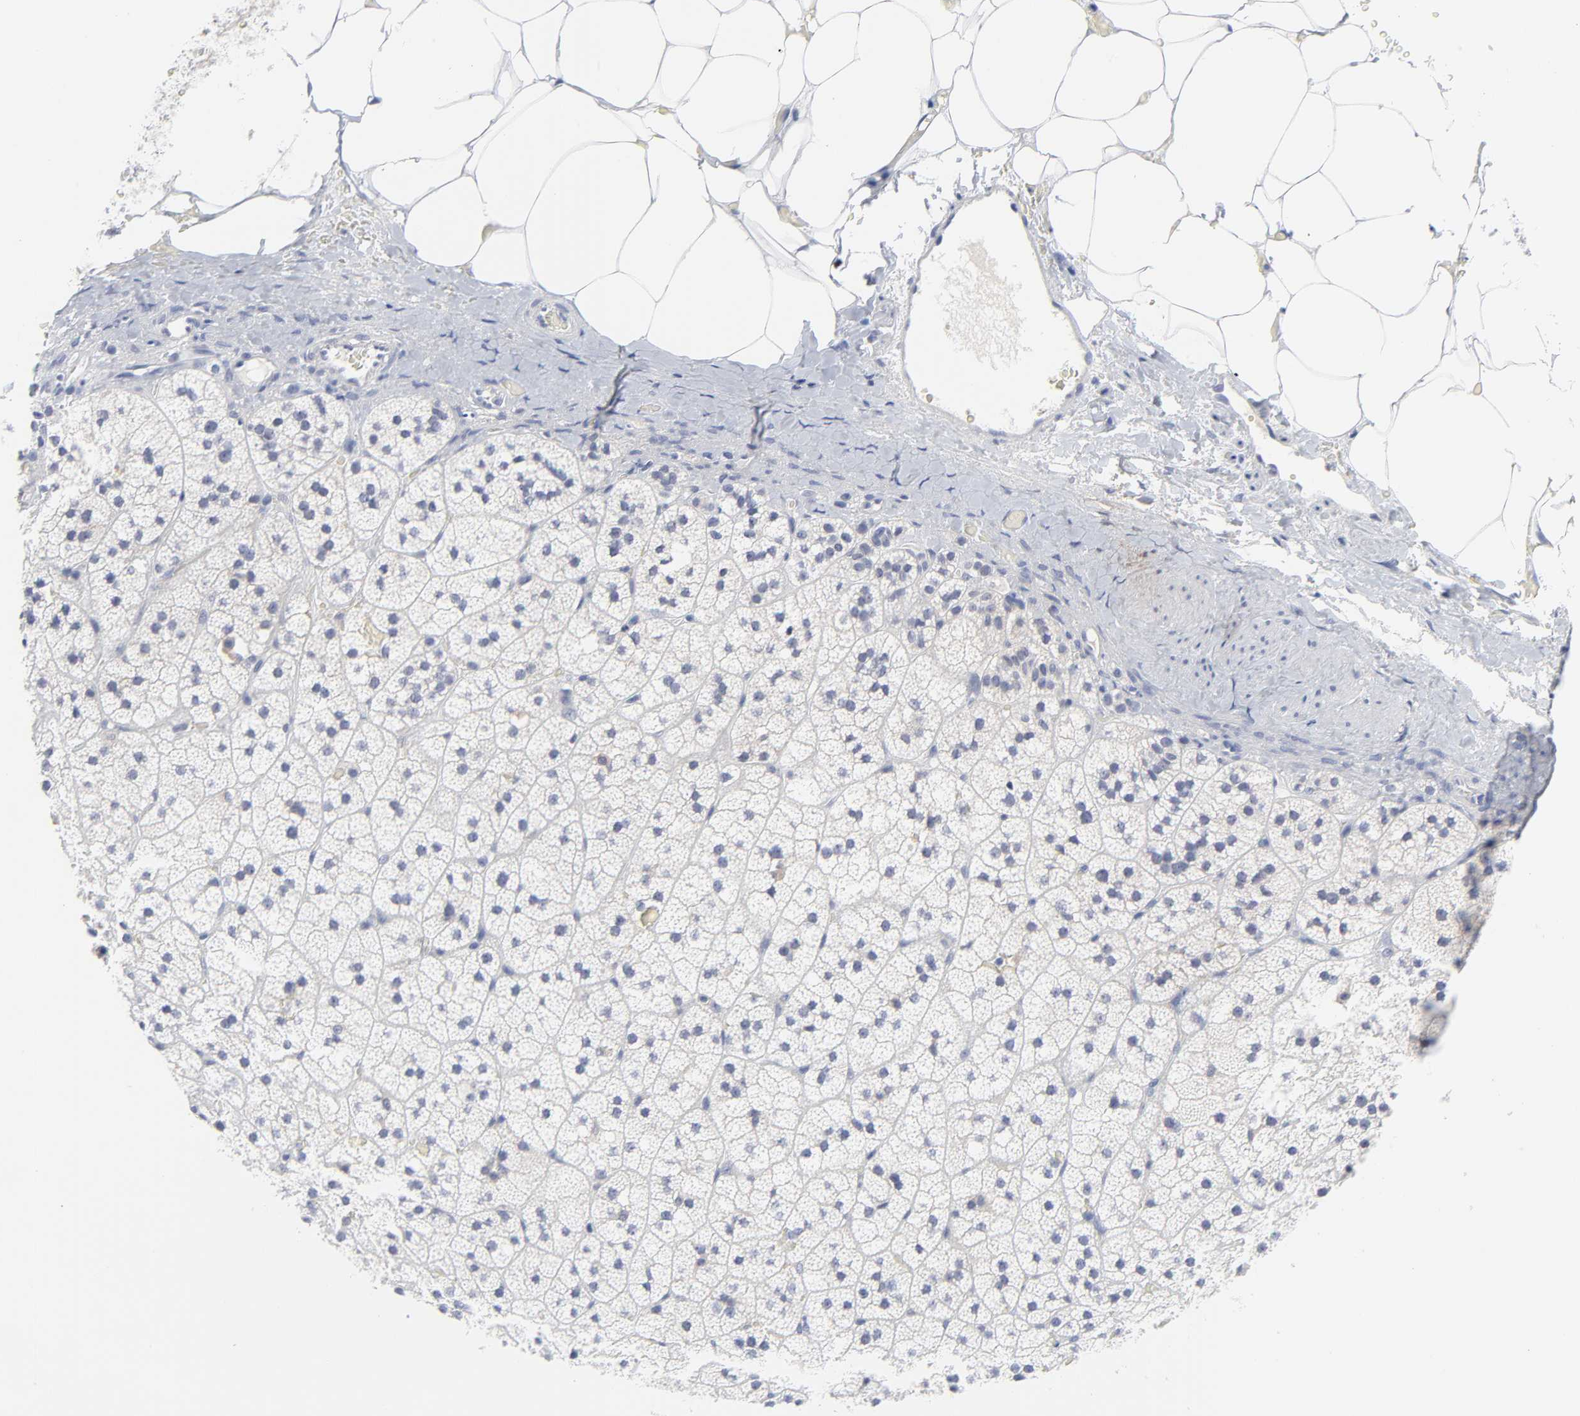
{"staining": {"intensity": "negative", "quantity": "none", "location": "none"}, "tissue": "adrenal gland", "cell_type": "Glandular cells", "image_type": "normal", "snomed": [{"axis": "morphology", "description": "Normal tissue, NOS"}, {"axis": "topography", "description": "Adrenal gland"}], "caption": "High magnification brightfield microscopy of normal adrenal gland stained with DAB (3,3'-diaminobenzidine) (brown) and counterstained with hematoxylin (blue): glandular cells show no significant expression. The staining was performed using DAB (3,3'-diaminobenzidine) to visualize the protein expression in brown, while the nuclei were stained in blue with hematoxylin (Magnification: 20x).", "gene": "CLEC4G", "patient": {"sex": "male", "age": 35}}